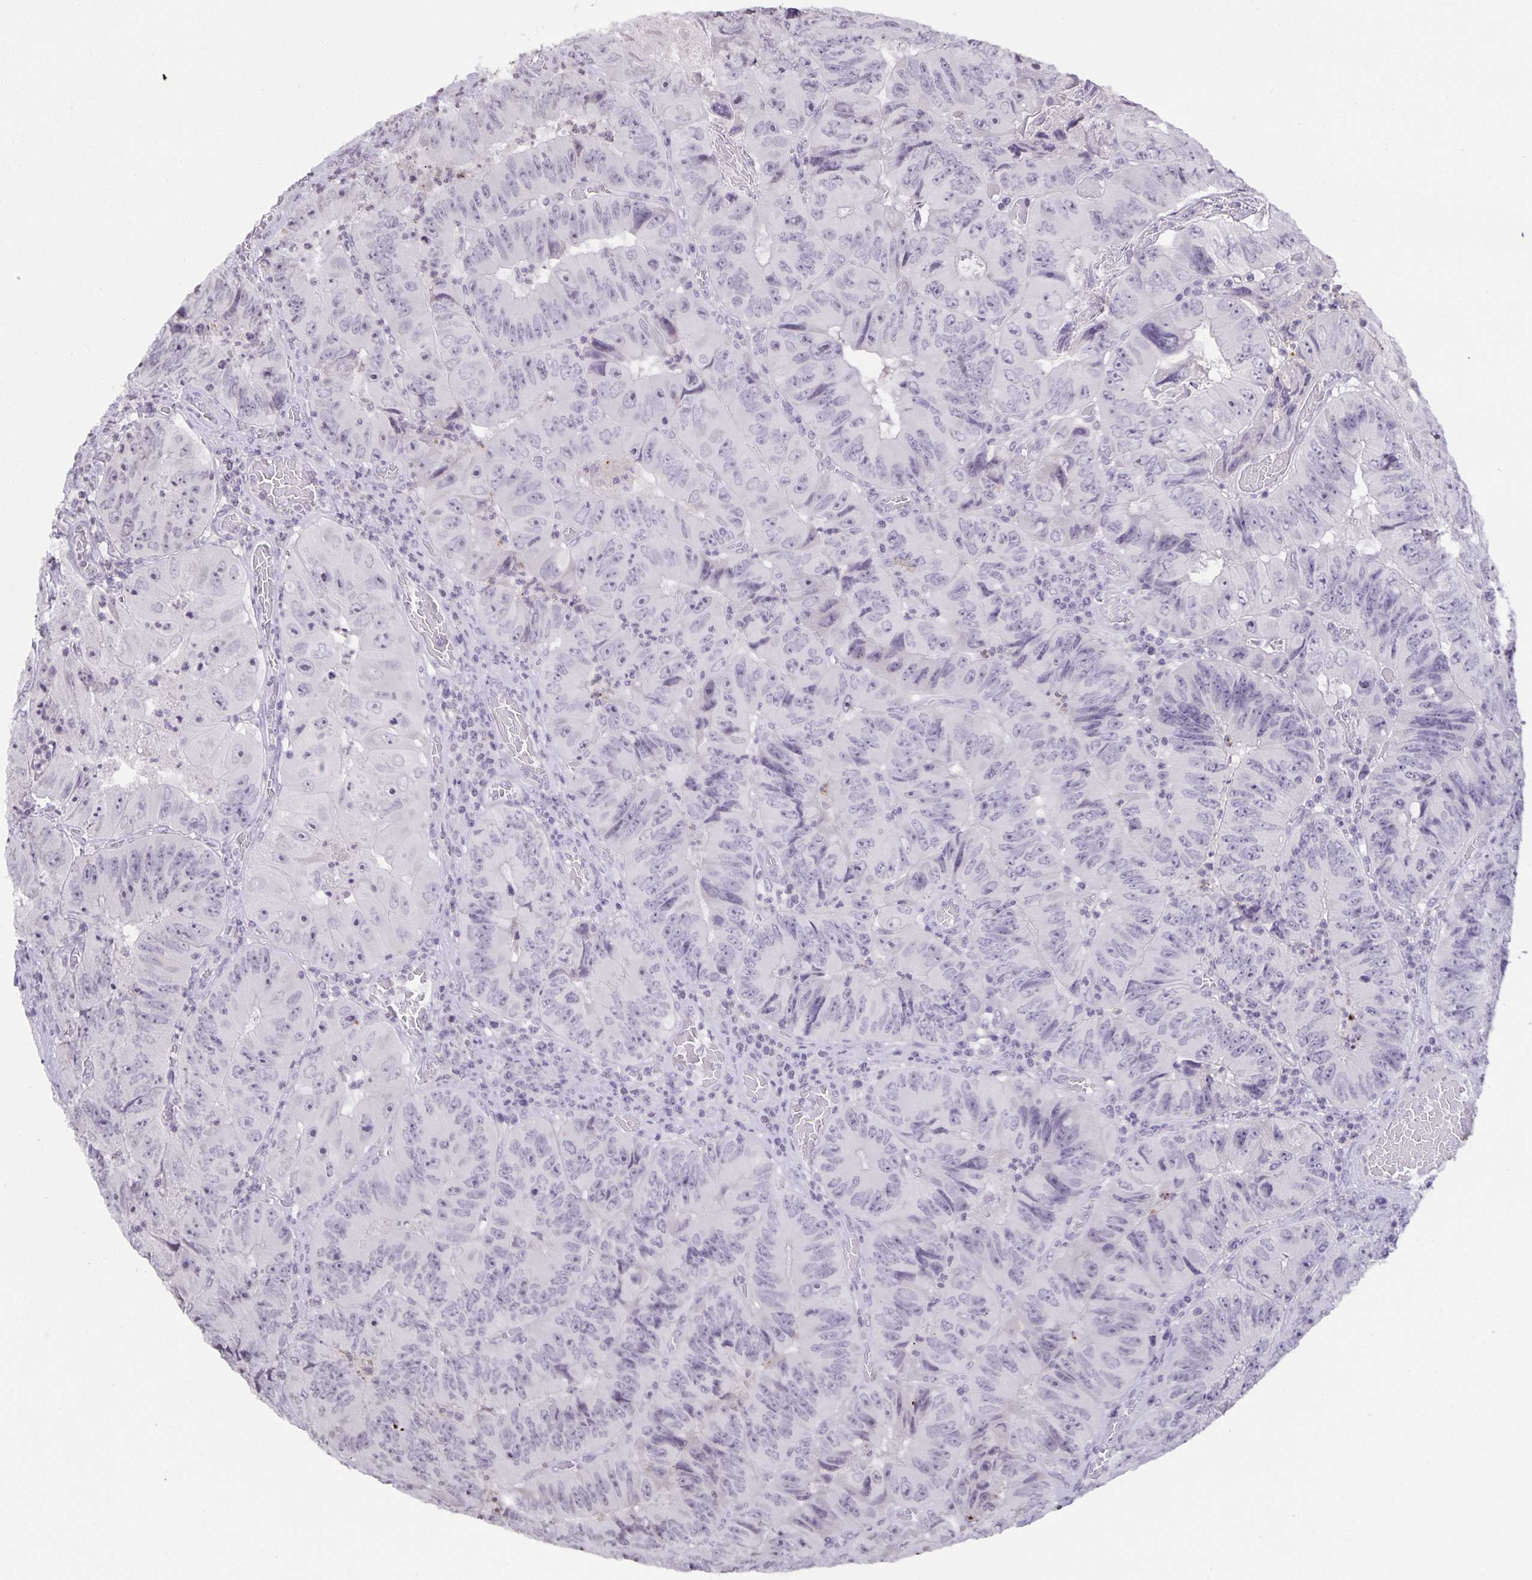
{"staining": {"intensity": "negative", "quantity": "none", "location": "none"}, "tissue": "colorectal cancer", "cell_type": "Tumor cells", "image_type": "cancer", "snomed": [{"axis": "morphology", "description": "Adenocarcinoma, NOS"}, {"axis": "topography", "description": "Colon"}], "caption": "This is an immunohistochemistry image of colorectal cancer (adenocarcinoma). There is no positivity in tumor cells.", "gene": "AQP4", "patient": {"sex": "female", "age": 84}}